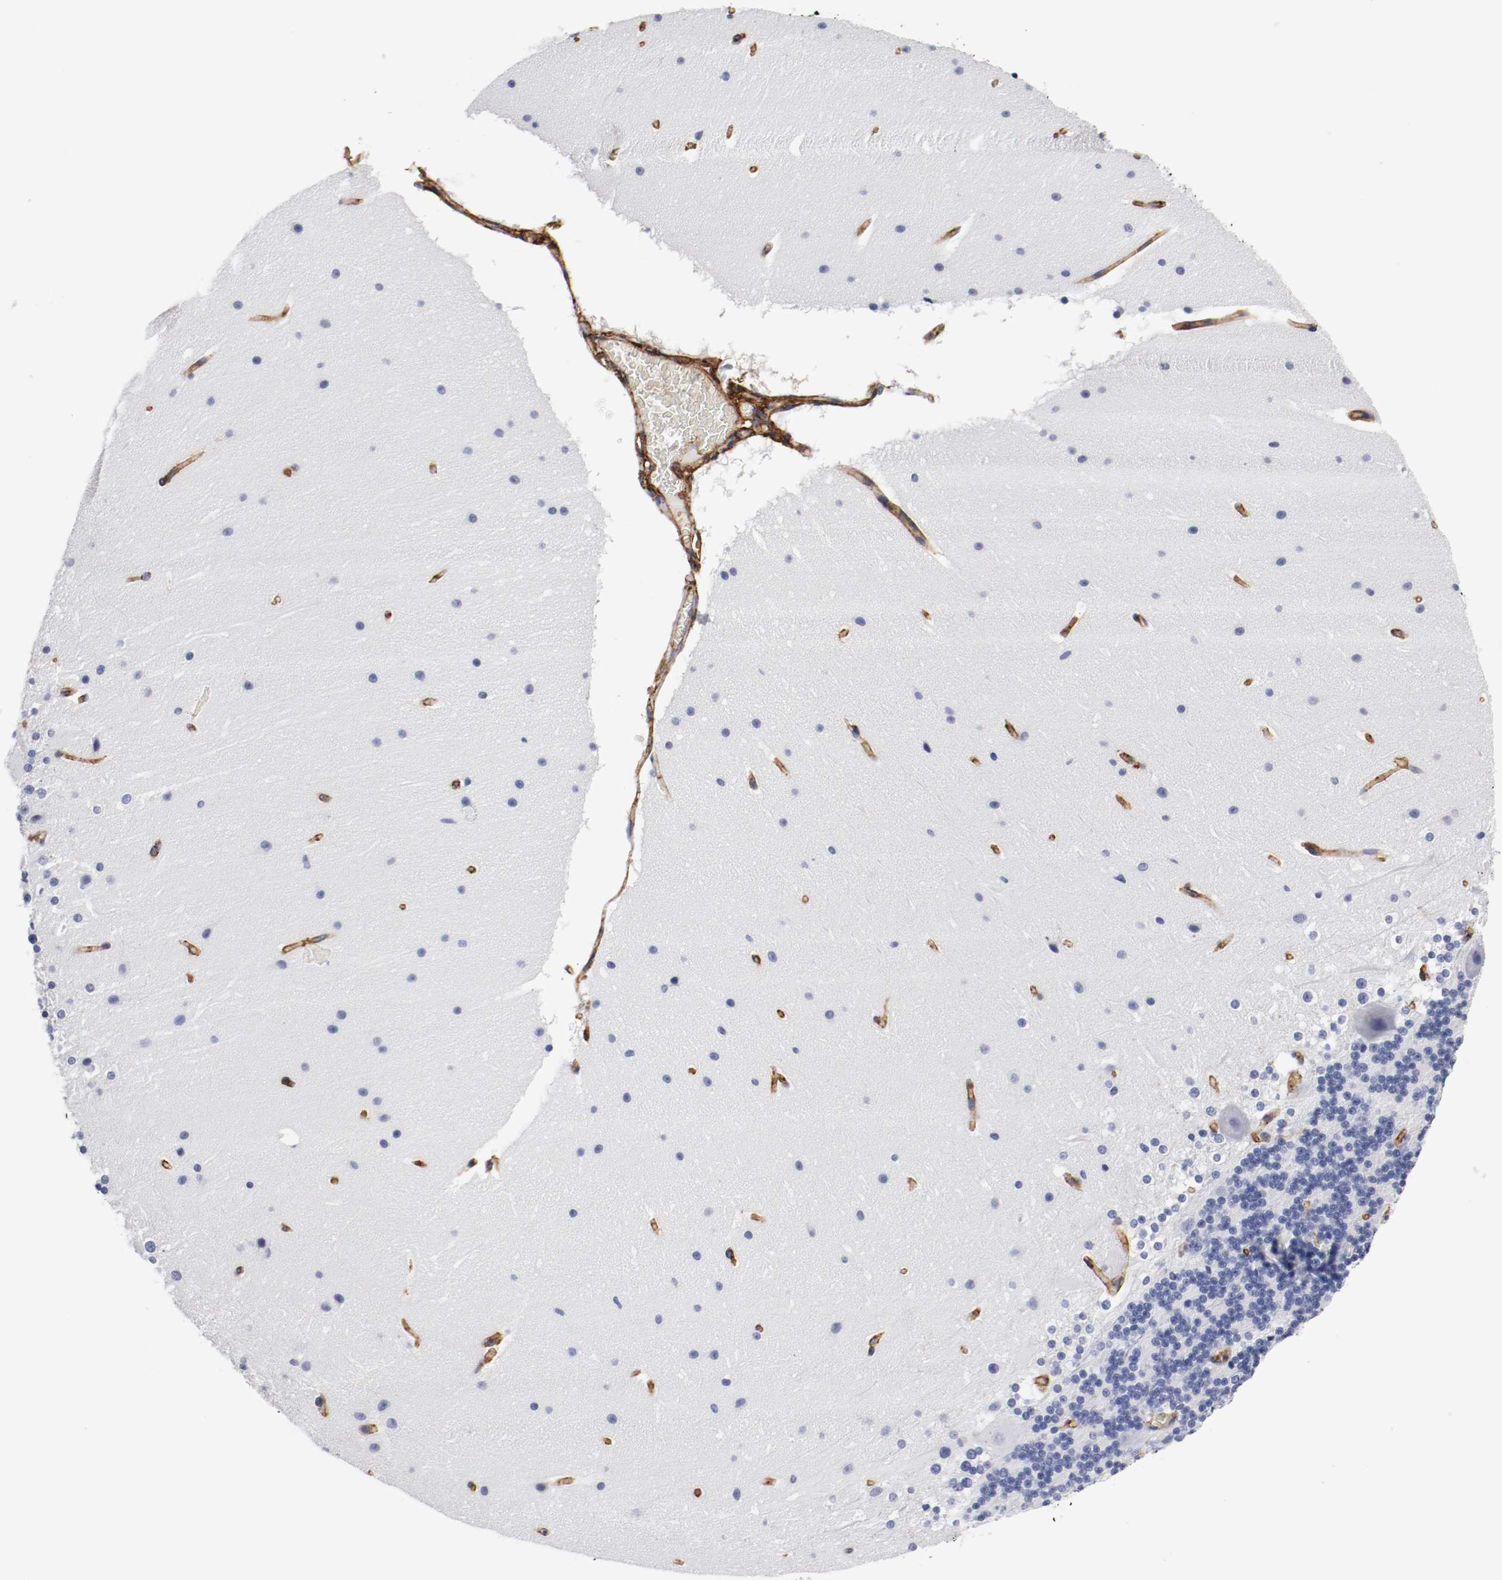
{"staining": {"intensity": "negative", "quantity": "none", "location": "none"}, "tissue": "cerebellum", "cell_type": "Cells in granular layer", "image_type": "normal", "snomed": [{"axis": "morphology", "description": "Normal tissue, NOS"}, {"axis": "topography", "description": "Cerebellum"}], "caption": "Immunohistochemistry (IHC) photomicrograph of unremarkable cerebellum: cerebellum stained with DAB (3,3'-diaminobenzidine) demonstrates no significant protein staining in cells in granular layer.", "gene": "IFITM1", "patient": {"sex": "female", "age": 19}}